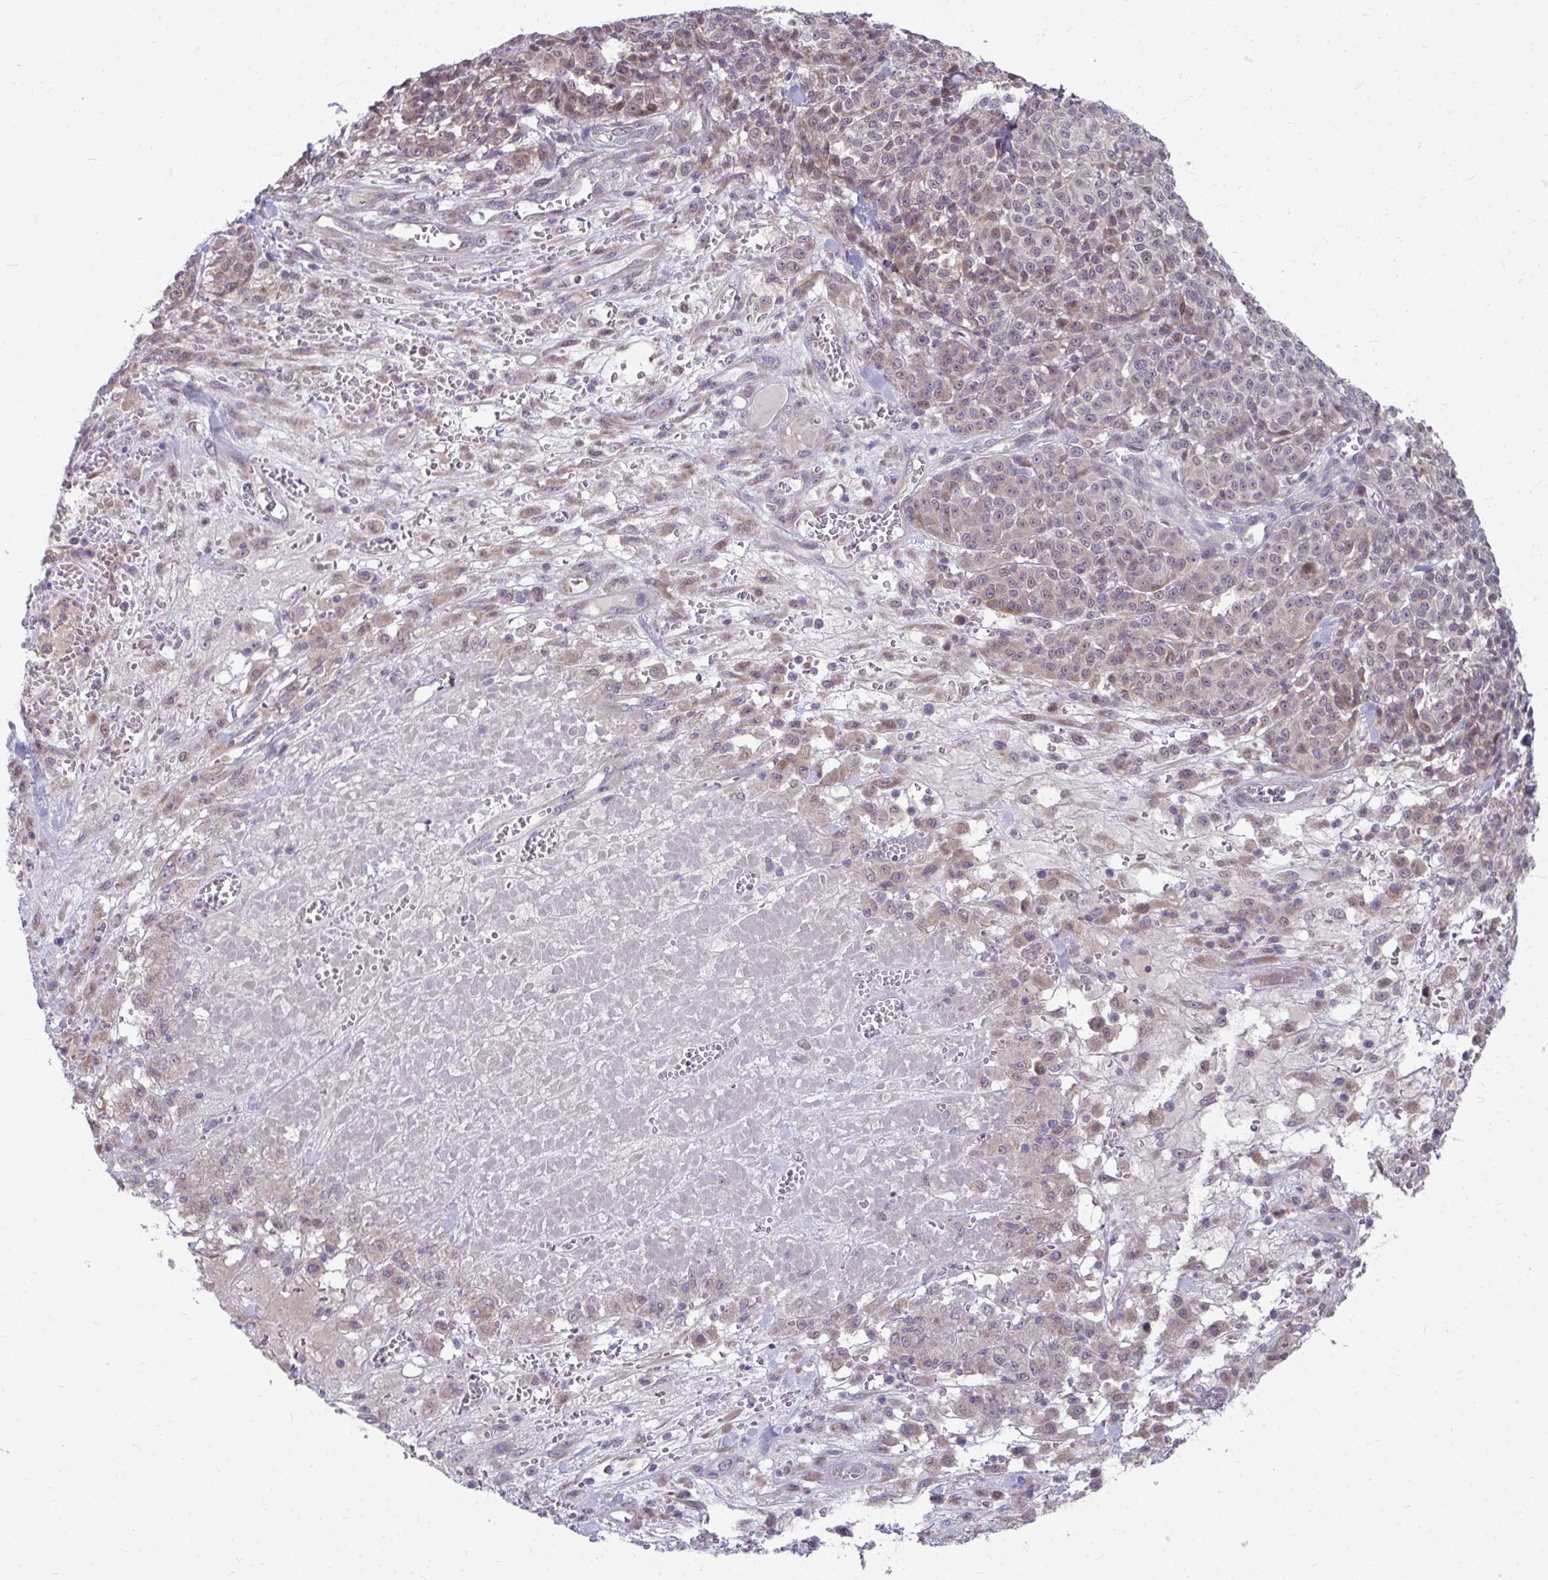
{"staining": {"intensity": "negative", "quantity": "none", "location": "none"}, "tissue": "melanoma", "cell_type": "Tumor cells", "image_type": "cancer", "snomed": [{"axis": "morphology", "description": "Normal tissue, NOS"}, {"axis": "morphology", "description": "Malignant melanoma, NOS"}, {"axis": "topography", "description": "Skin"}], "caption": "Human melanoma stained for a protein using immunohistochemistry shows no expression in tumor cells.", "gene": "MROH8", "patient": {"sex": "female", "age": 34}}